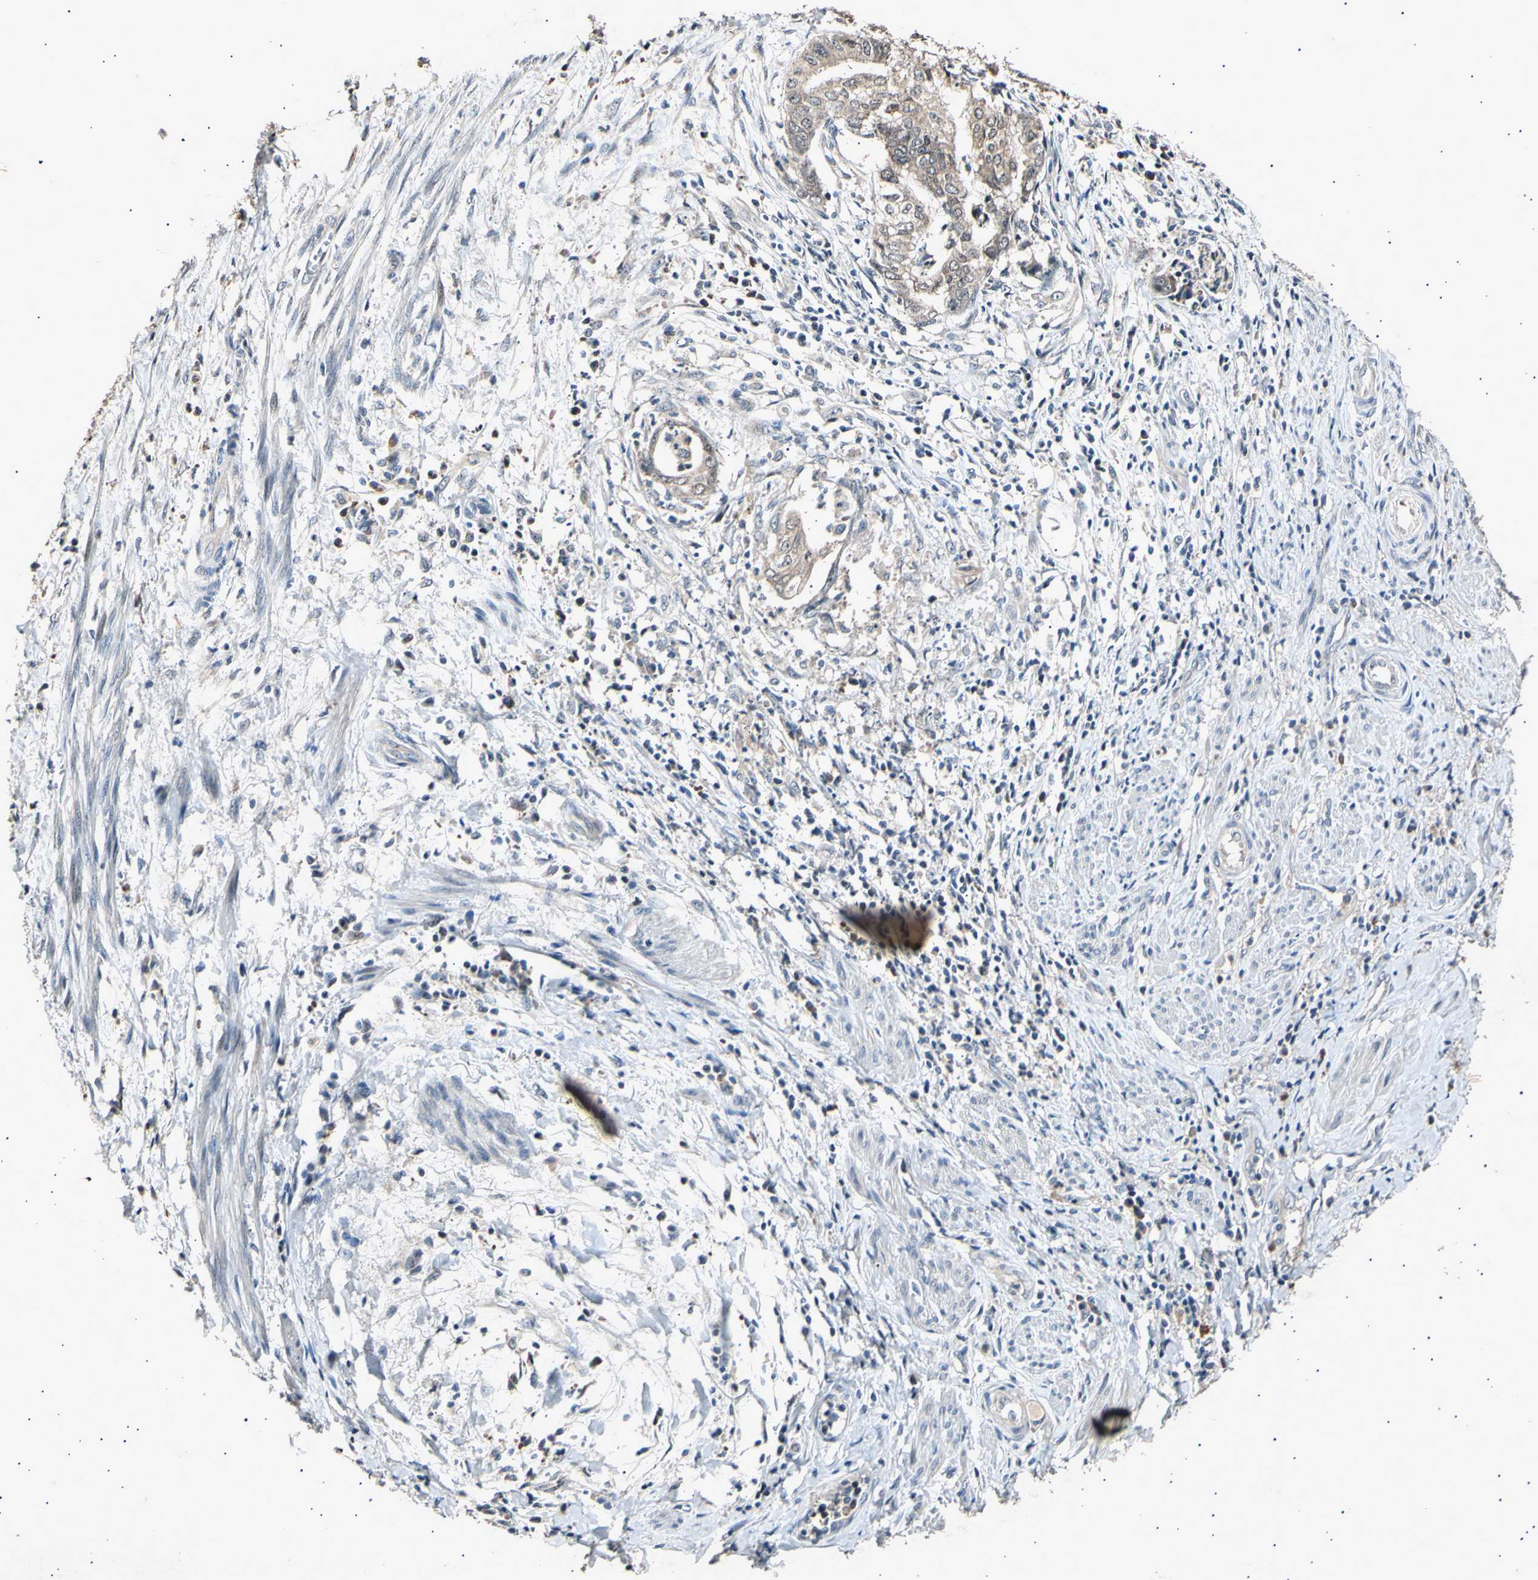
{"staining": {"intensity": "weak", "quantity": ">75%", "location": "cytoplasmic/membranous"}, "tissue": "endometrial cancer", "cell_type": "Tumor cells", "image_type": "cancer", "snomed": [{"axis": "morphology", "description": "Necrosis, NOS"}, {"axis": "morphology", "description": "Adenocarcinoma, NOS"}, {"axis": "topography", "description": "Endometrium"}], "caption": "Immunohistochemistry (IHC) image of neoplastic tissue: endometrial adenocarcinoma stained using immunohistochemistry shows low levels of weak protein expression localized specifically in the cytoplasmic/membranous of tumor cells, appearing as a cytoplasmic/membranous brown color.", "gene": "ADCY3", "patient": {"sex": "female", "age": 79}}